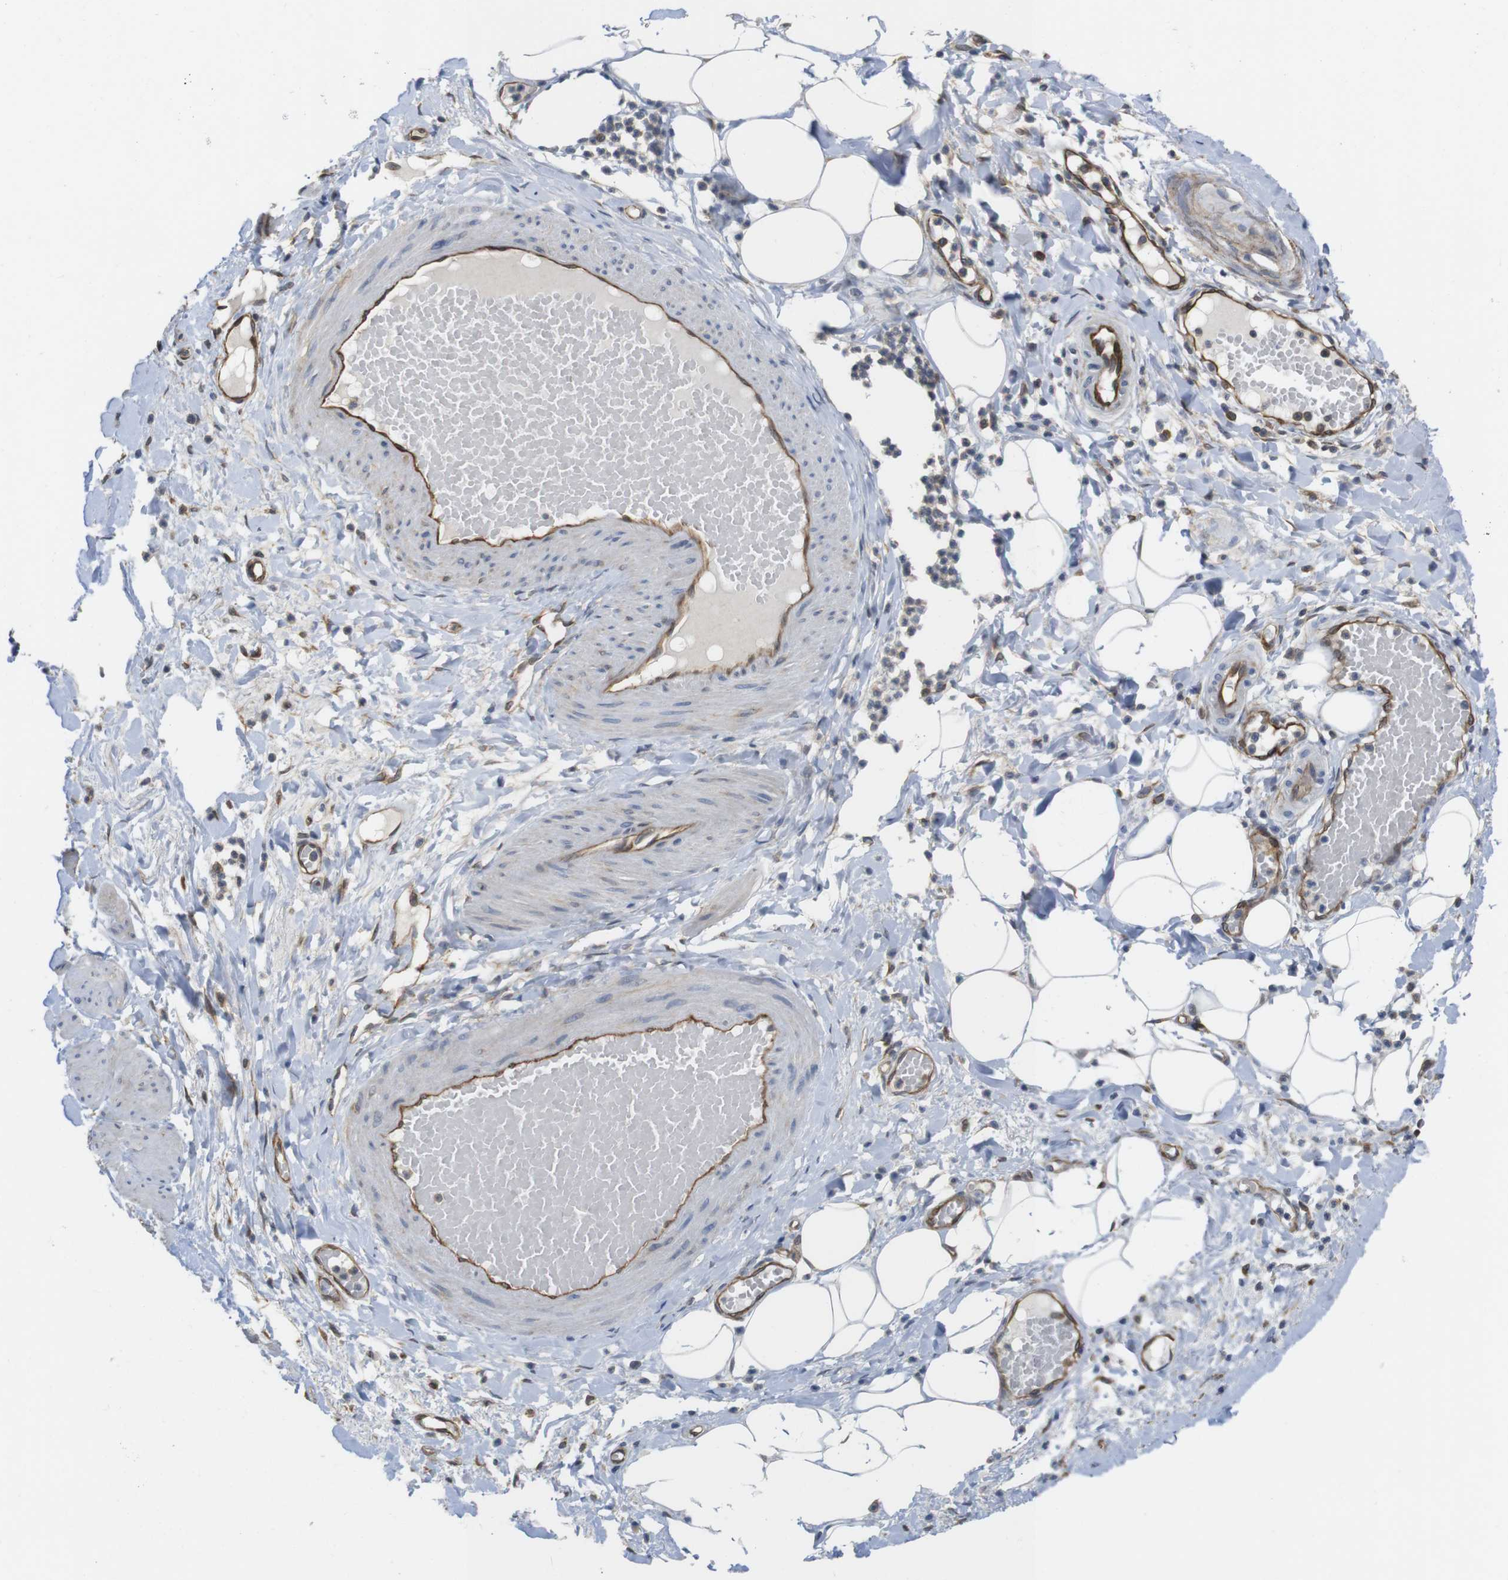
{"staining": {"intensity": "weak", "quantity": "25%-75%", "location": "cytoplasmic/membranous"}, "tissue": "adipose tissue", "cell_type": "Adipocytes", "image_type": "normal", "snomed": [{"axis": "morphology", "description": "Normal tissue, NOS"}, {"axis": "topography", "description": "Soft tissue"}, {"axis": "topography", "description": "Vascular tissue"}], "caption": "A photomicrograph showing weak cytoplasmic/membranous positivity in approximately 25%-75% of adipocytes in benign adipose tissue, as visualized by brown immunohistochemical staining.", "gene": "ZDHHC5", "patient": {"sex": "female", "age": 35}}